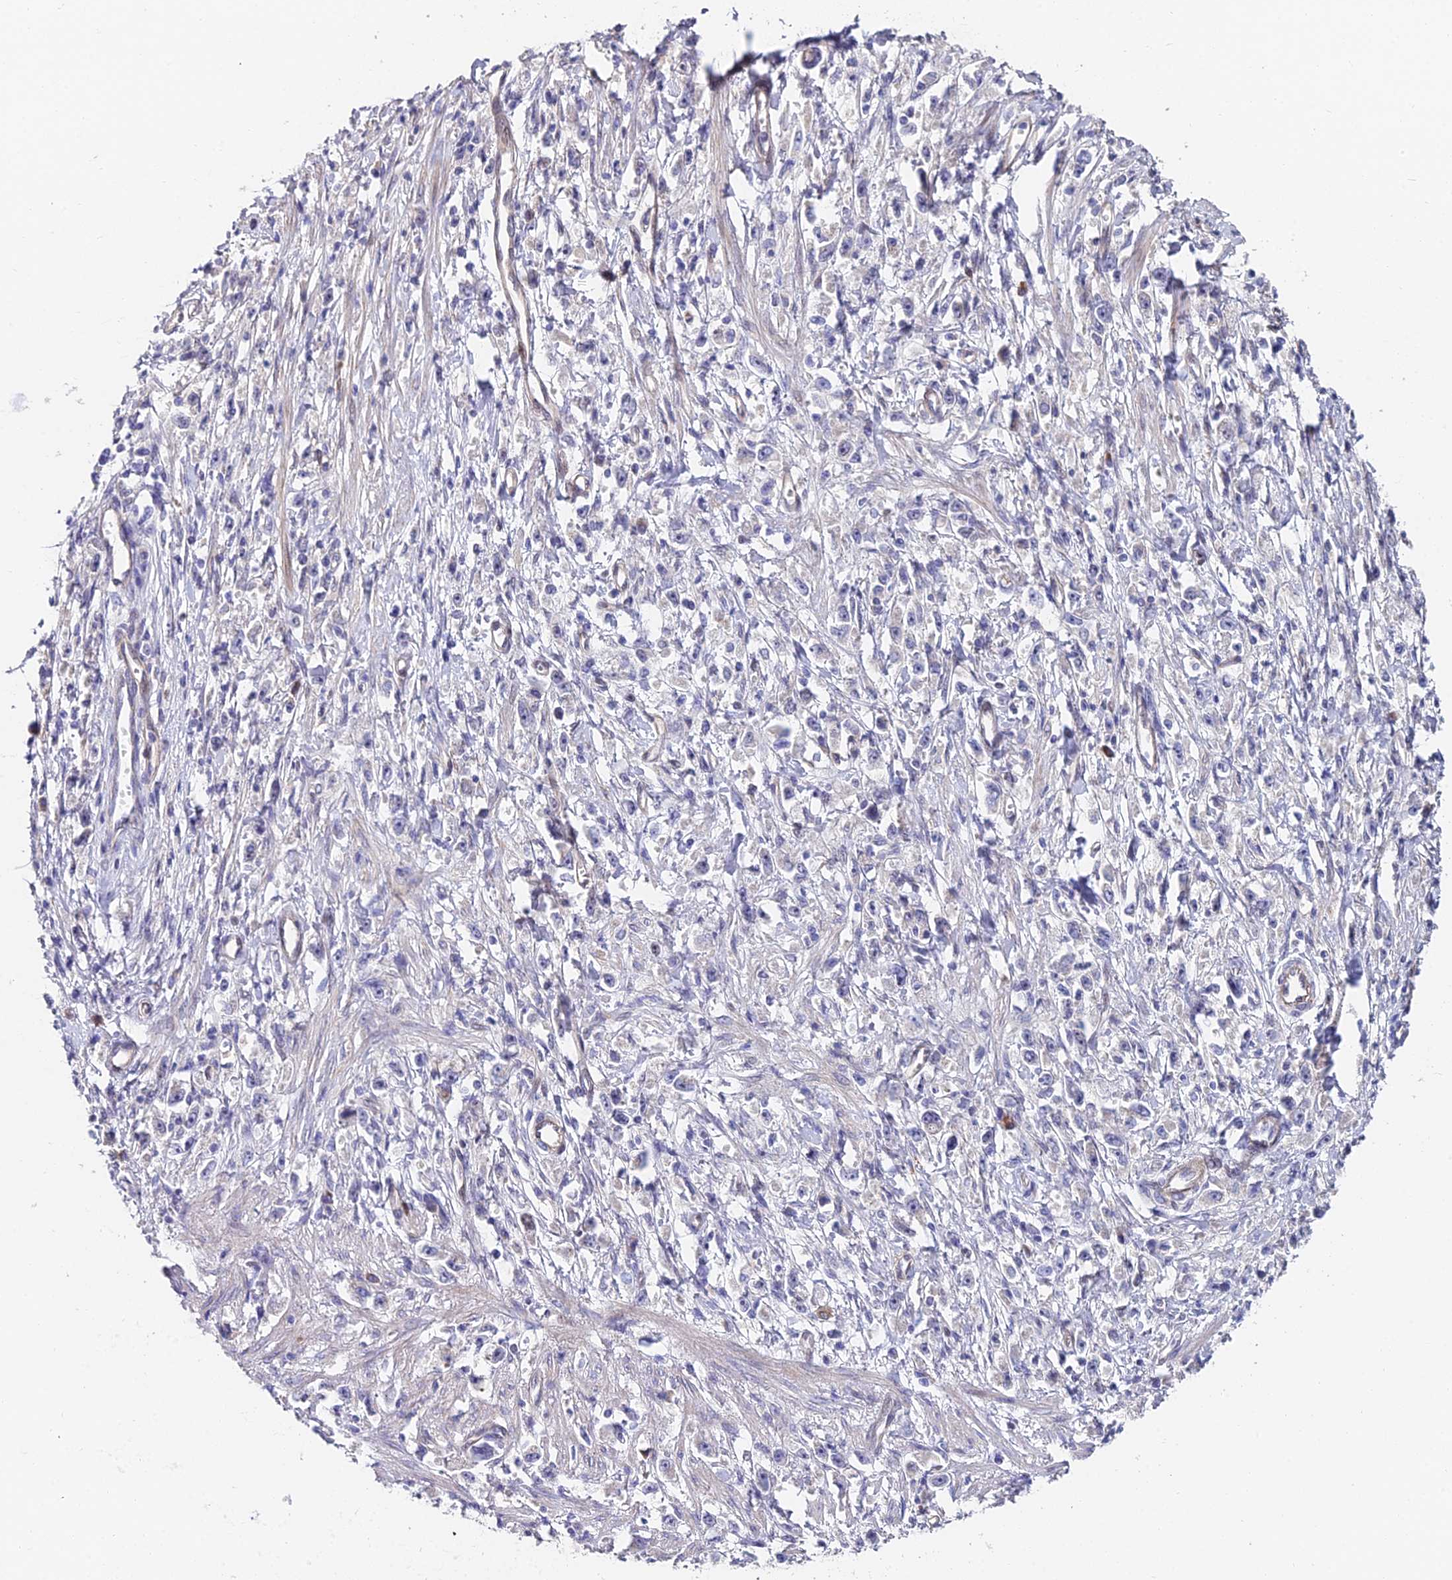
{"staining": {"intensity": "negative", "quantity": "none", "location": "none"}, "tissue": "stomach cancer", "cell_type": "Tumor cells", "image_type": "cancer", "snomed": [{"axis": "morphology", "description": "Adenocarcinoma, NOS"}, {"axis": "topography", "description": "Stomach"}], "caption": "A micrograph of stomach adenocarcinoma stained for a protein reveals no brown staining in tumor cells. Nuclei are stained in blue.", "gene": "TRIM24", "patient": {"sex": "female", "age": 59}}